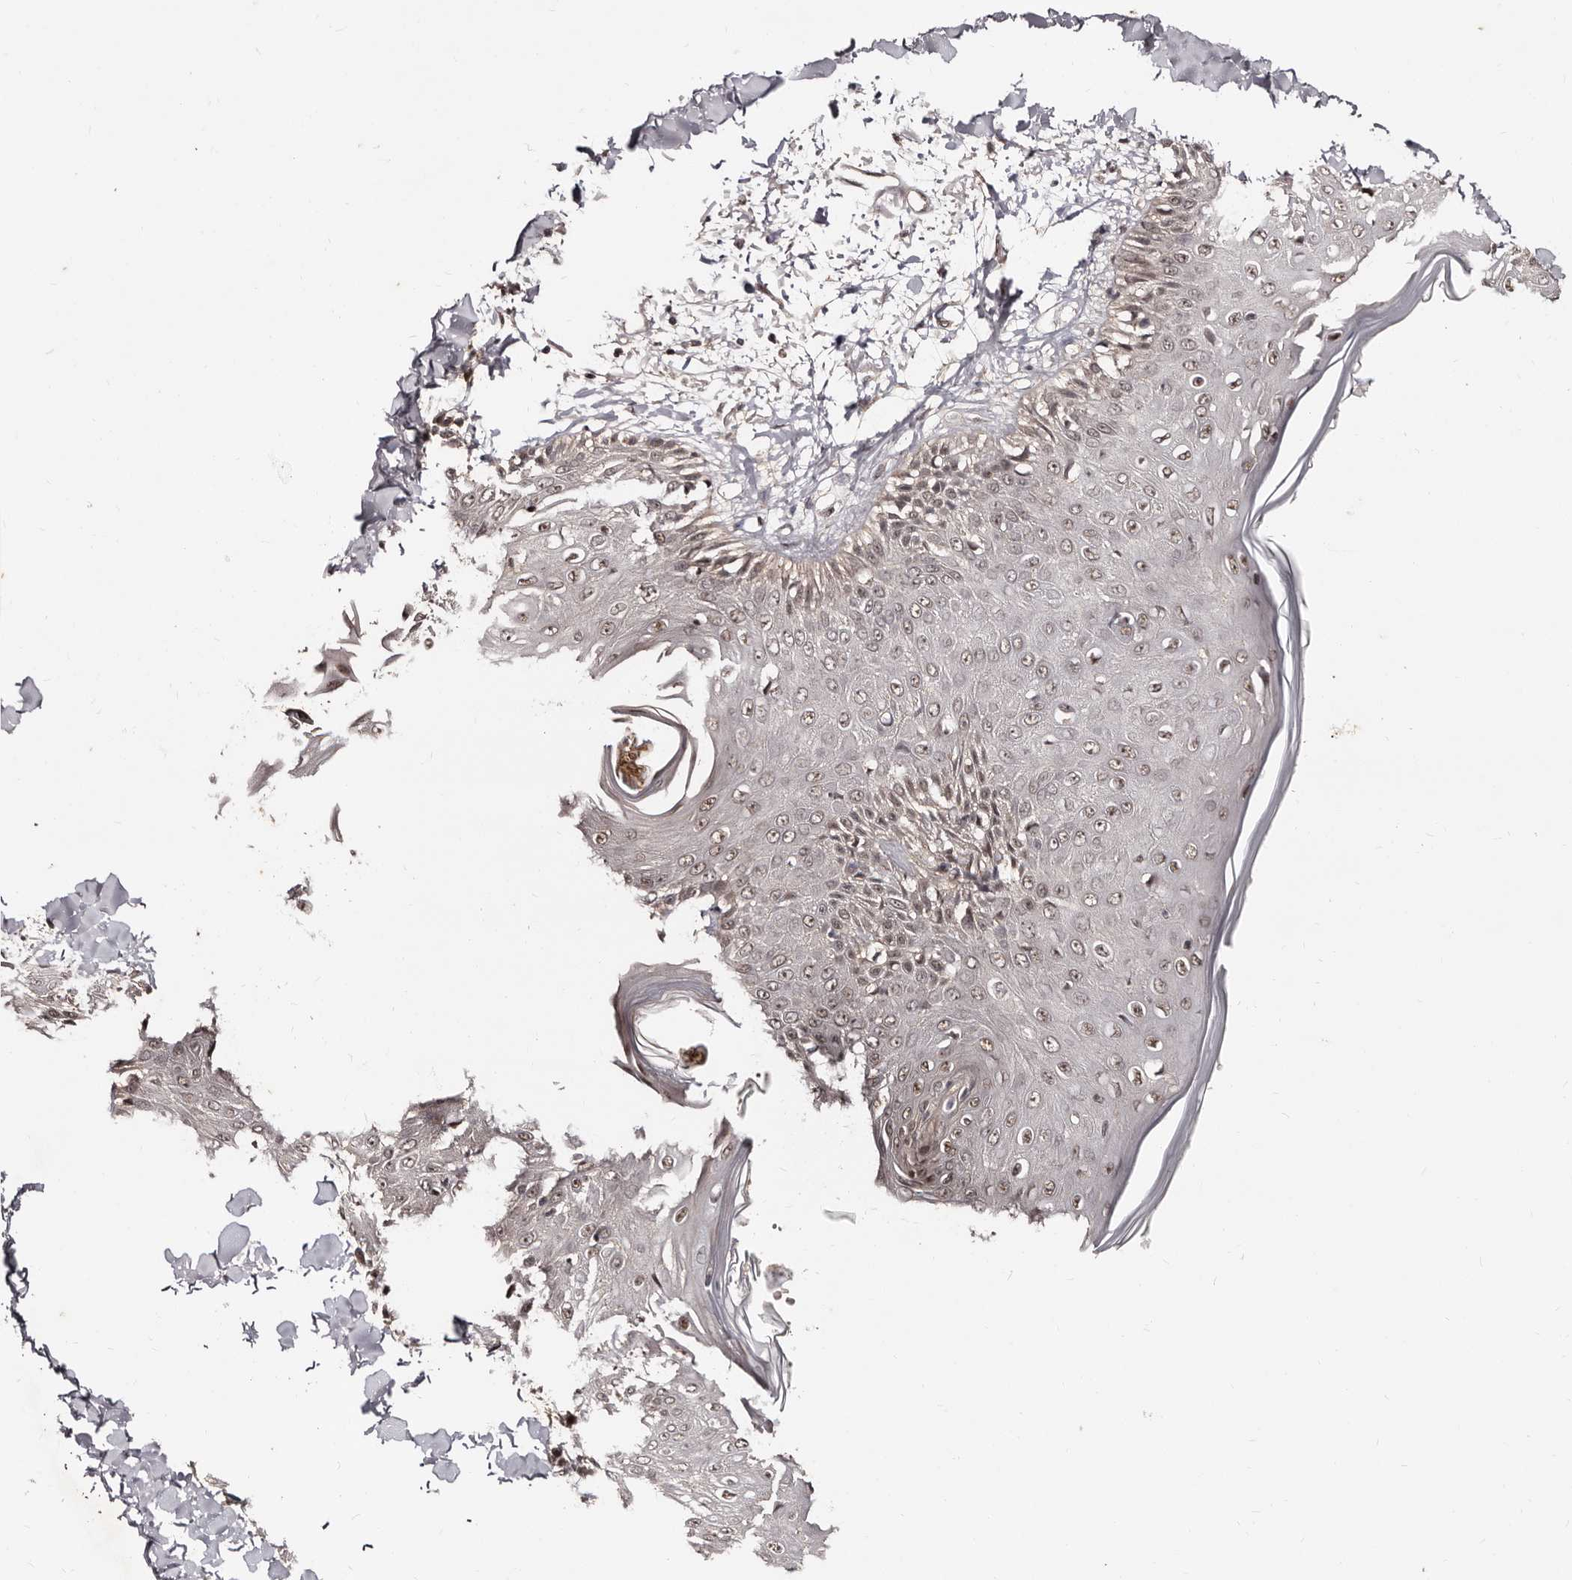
{"staining": {"intensity": "moderate", "quantity": ">75%", "location": "cytoplasmic/membranous"}, "tissue": "skin", "cell_type": "Fibroblasts", "image_type": "normal", "snomed": [{"axis": "morphology", "description": "Normal tissue, NOS"}, {"axis": "morphology", "description": "Squamous cell carcinoma, NOS"}, {"axis": "topography", "description": "Skin"}, {"axis": "topography", "description": "Peripheral nerve tissue"}], "caption": "Protein analysis of unremarkable skin exhibits moderate cytoplasmic/membranous expression in approximately >75% of fibroblasts.", "gene": "TBC1D22B", "patient": {"sex": "male", "age": 83}}